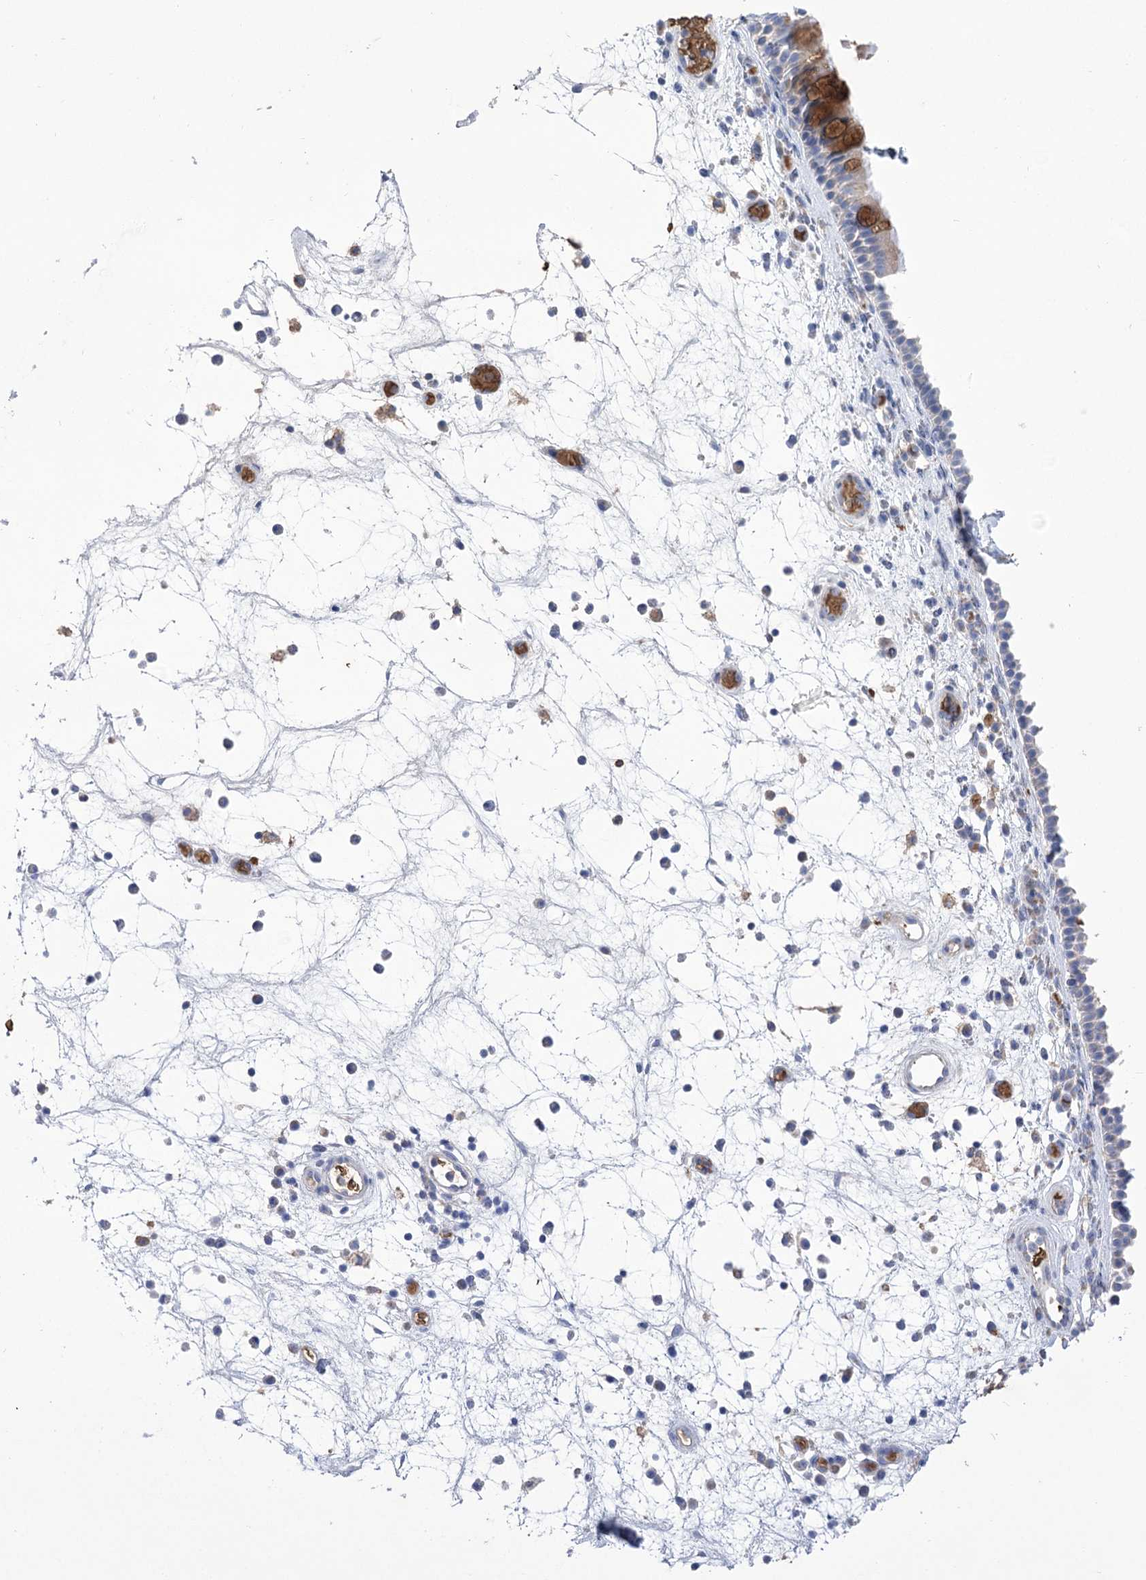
{"staining": {"intensity": "strong", "quantity": "25%-75%", "location": "cytoplasmic/membranous"}, "tissue": "nasopharynx", "cell_type": "Respiratory epithelial cells", "image_type": "normal", "snomed": [{"axis": "morphology", "description": "Normal tissue, NOS"}, {"axis": "morphology", "description": "Inflammation, NOS"}, {"axis": "morphology", "description": "Malignant melanoma, Metastatic site"}, {"axis": "topography", "description": "Nasopharynx"}], "caption": "Protein staining of normal nasopharynx exhibits strong cytoplasmic/membranous expression in approximately 25%-75% of respiratory epithelial cells.", "gene": "PRSS53", "patient": {"sex": "male", "age": 70}}